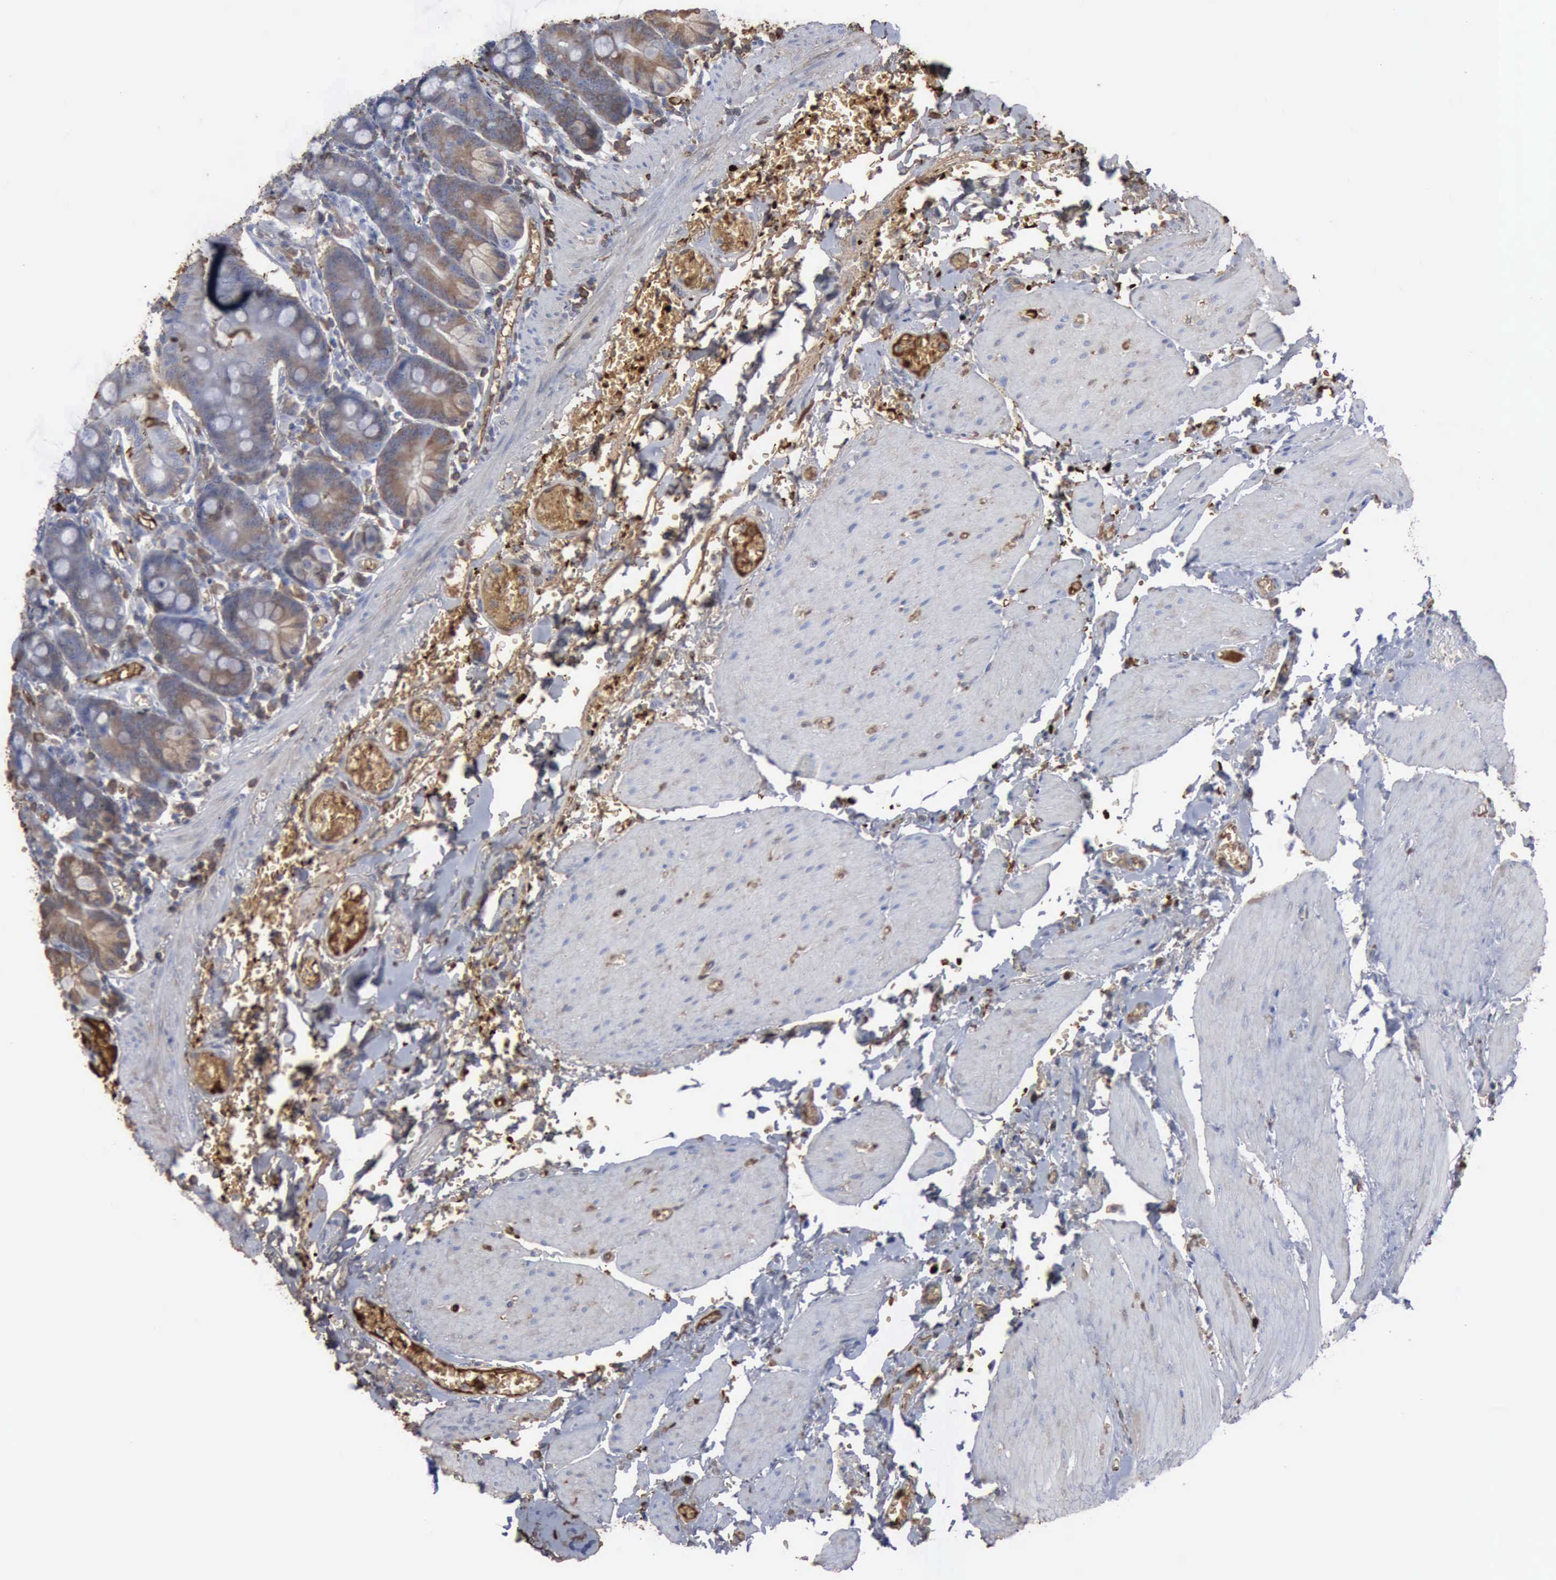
{"staining": {"intensity": "moderate", "quantity": "25%-75%", "location": "cytoplasmic/membranous"}, "tissue": "small intestine", "cell_type": "Glandular cells", "image_type": "normal", "snomed": [{"axis": "morphology", "description": "Normal tissue, NOS"}, {"axis": "topography", "description": "Small intestine"}], "caption": "A brown stain shows moderate cytoplasmic/membranous staining of a protein in glandular cells of unremarkable small intestine. (Brightfield microscopy of DAB IHC at high magnification).", "gene": "TGFB1", "patient": {"sex": "male", "age": 71}}